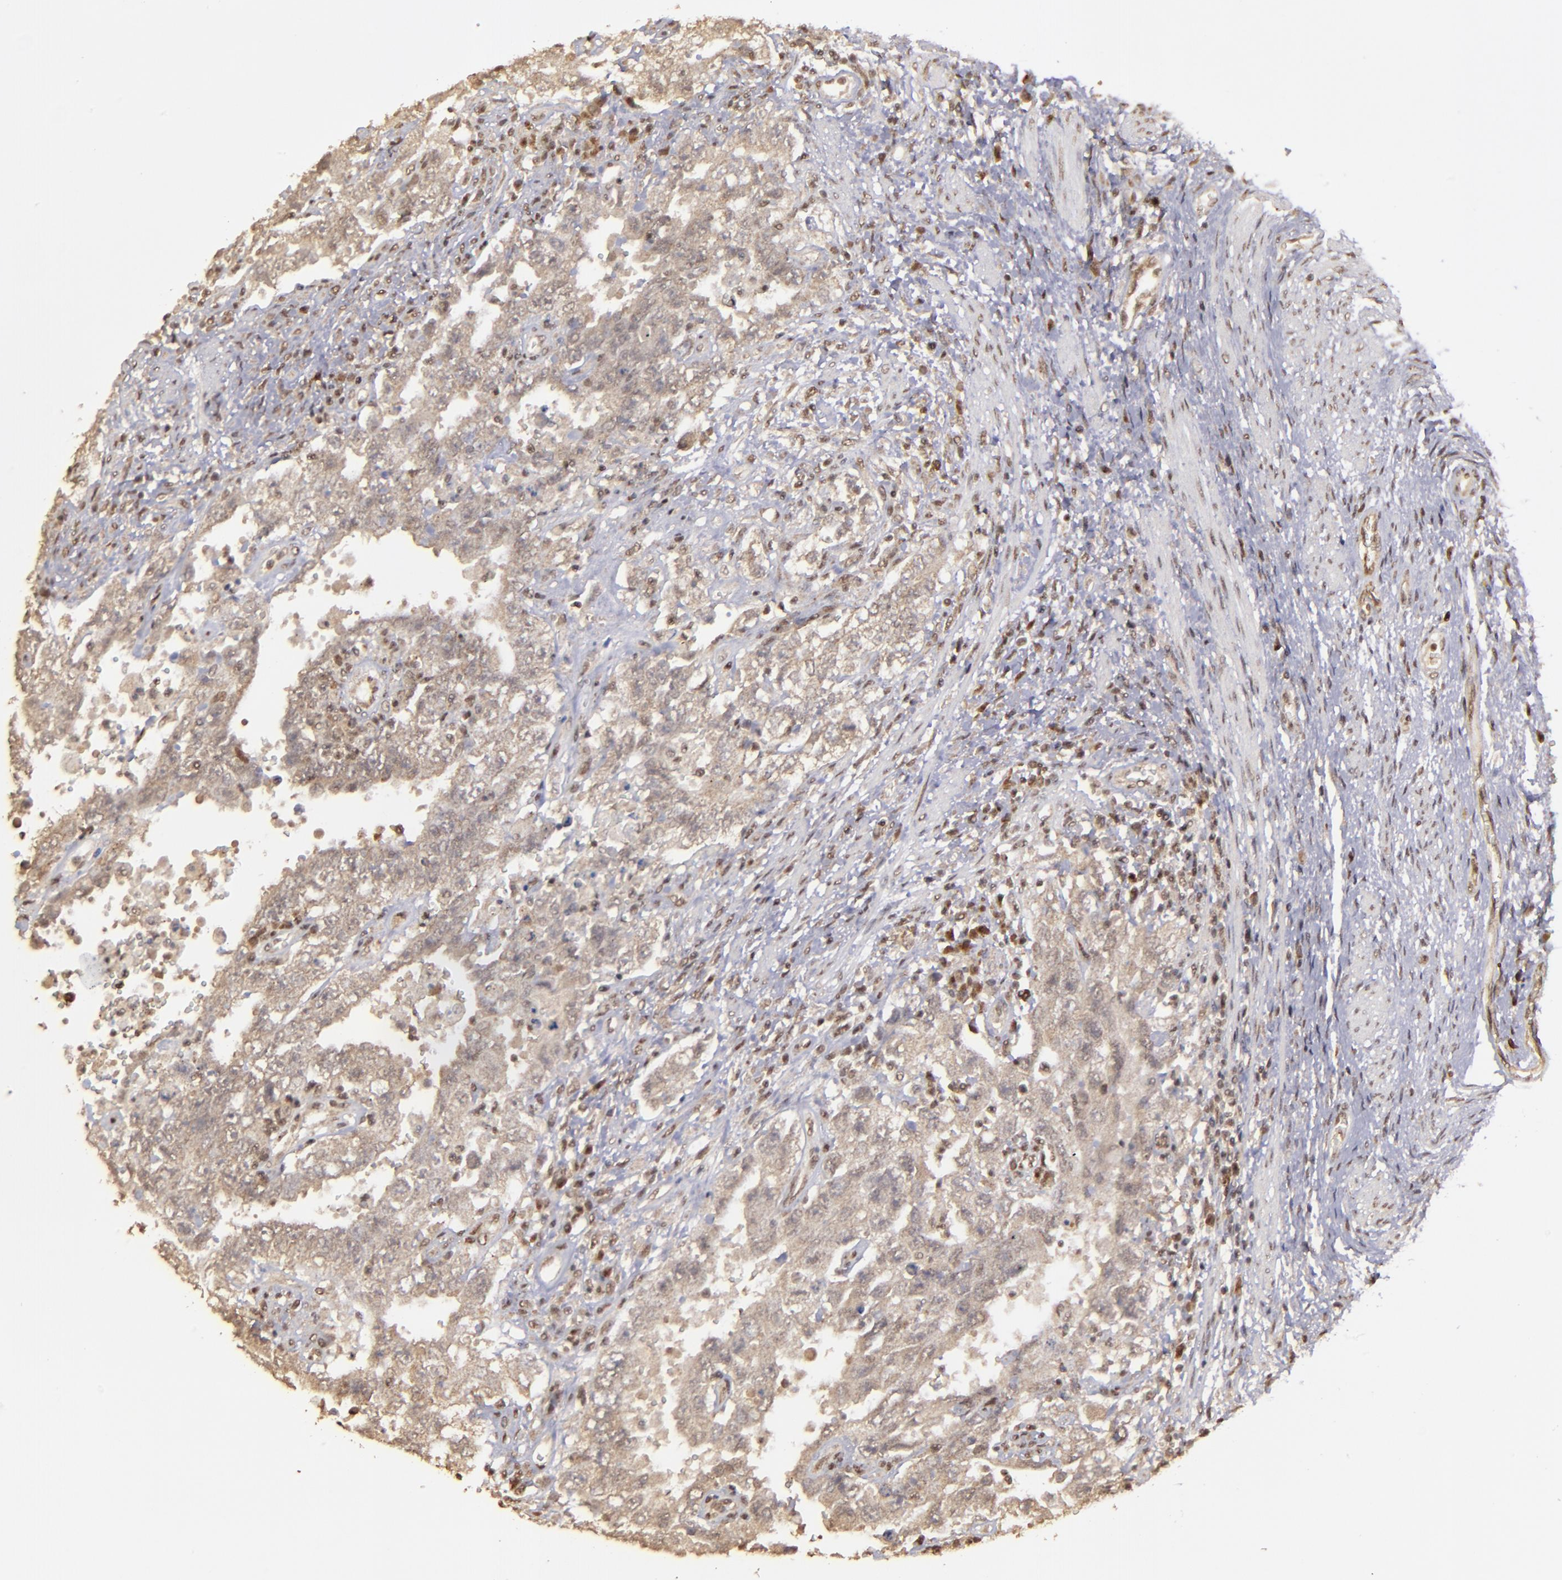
{"staining": {"intensity": "weak", "quantity": ">75%", "location": "cytoplasmic/membranous"}, "tissue": "testis cancer", "cell_type": "Tumor cells", "image_type": "cancer", "snomed": [{"axis": "morphology", "description": "Carcinoma, Embryonal, NOS"}, {"axis": "topography", "description": "Testis"}], "caption": "Testis cancer was stained to show a protein in brown. There is low levels of weak cytoplasmic/membranous expression in about >75% of tumor cells. Nuclei are stained in blue.", "gene": "ARNT", "patient": {"sex": "male", "age": 26}}